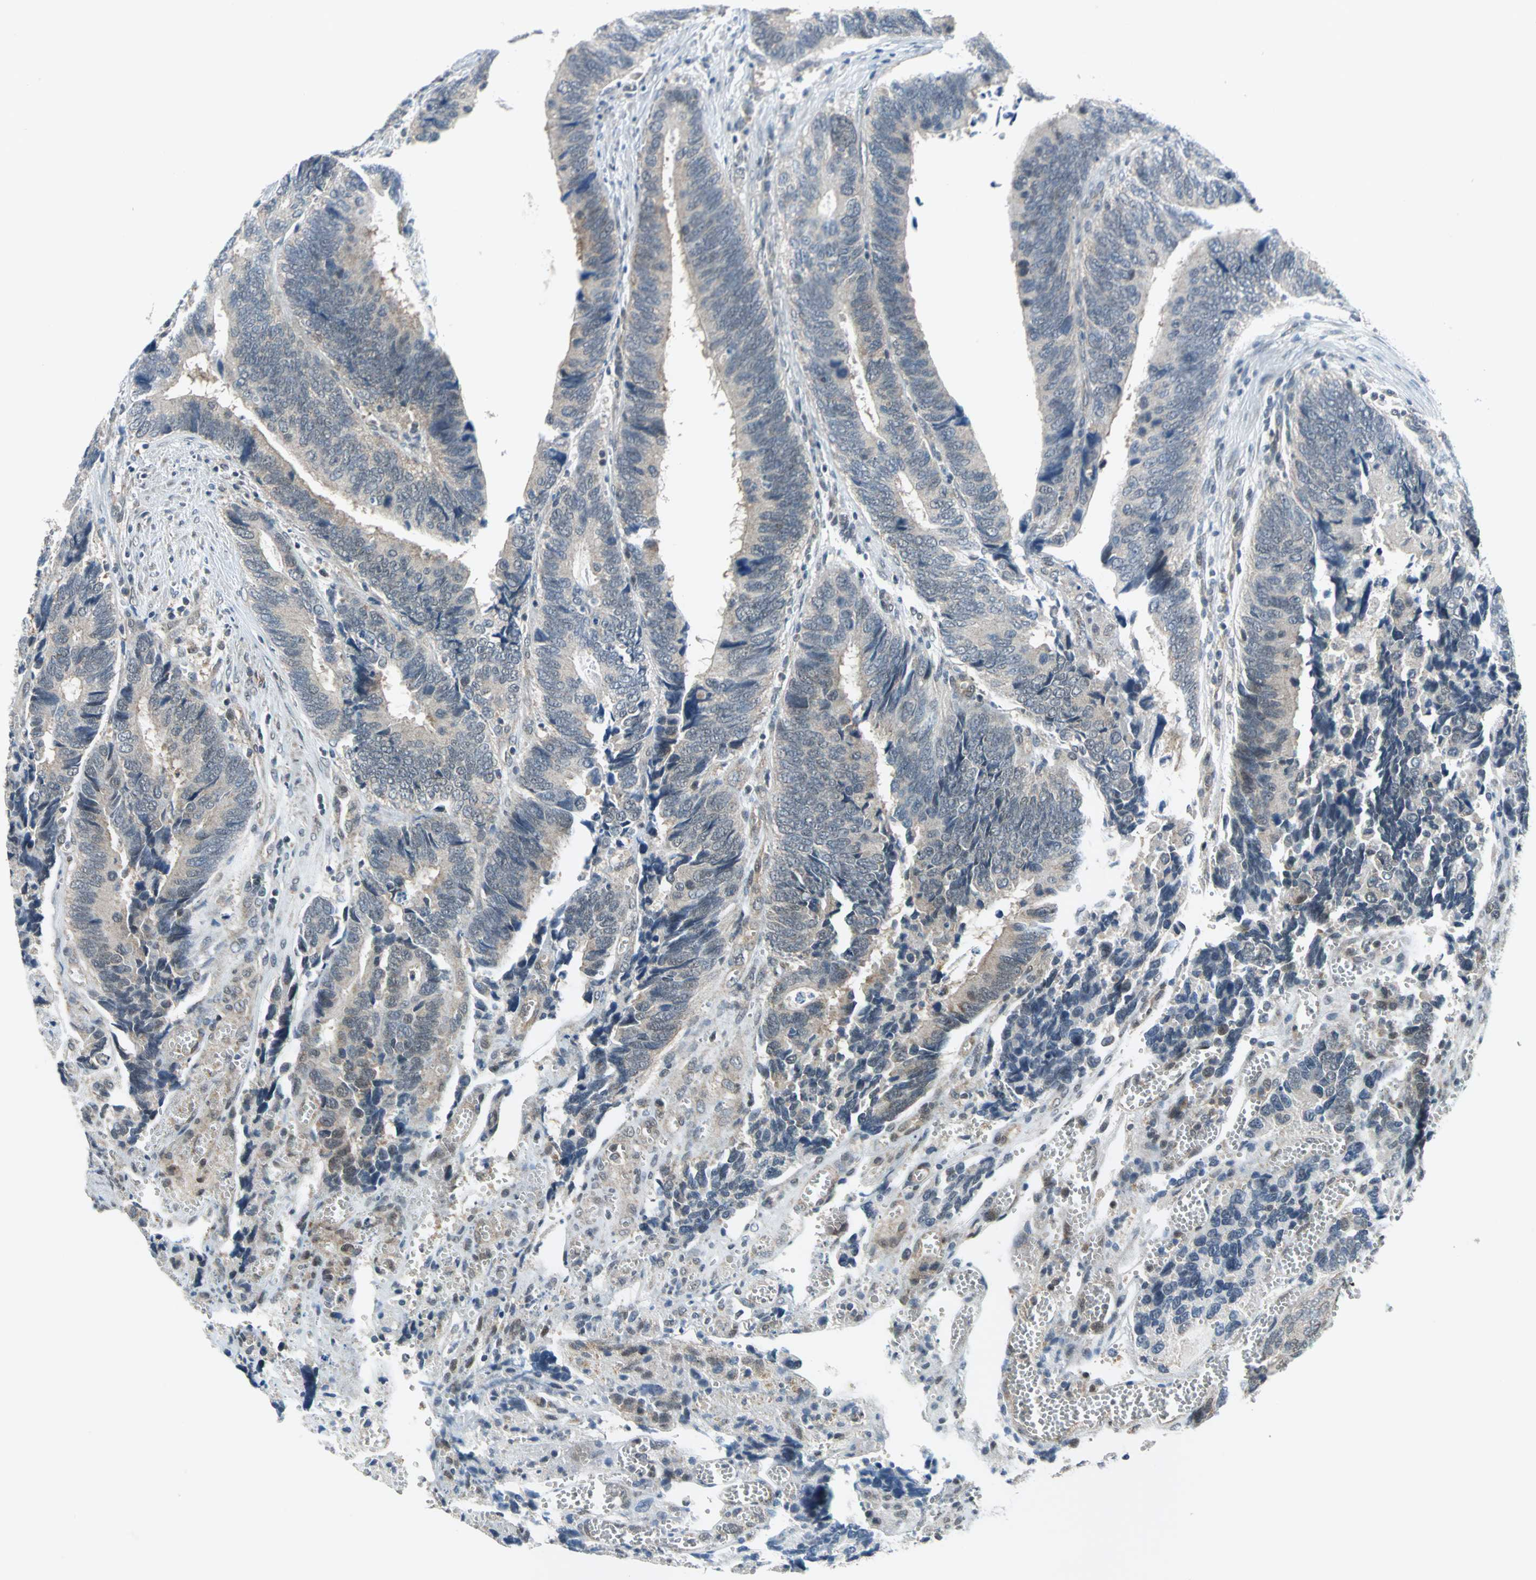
{"staining": {"intensity": "negative", "quantity": "none", "location": "none"}, "tissue": "colorectal cancer", "cell_type": "Tumor cells", "image_type": "cancer", "snomed": [{"axis": "morphology", "description": "Adenocarcinoma, NOS"}, {"axis": "topography", "description": "Colon"}], "caption": "An IHC photomicrograph of colorectal cancer is shown. There is no staining in tumor cells of colorectal cancer. (Immunohistochemistry, brightfield microscopy, high magnification).", "gene": "PIN1", "patient": {"sex": "male", "age": 72}}